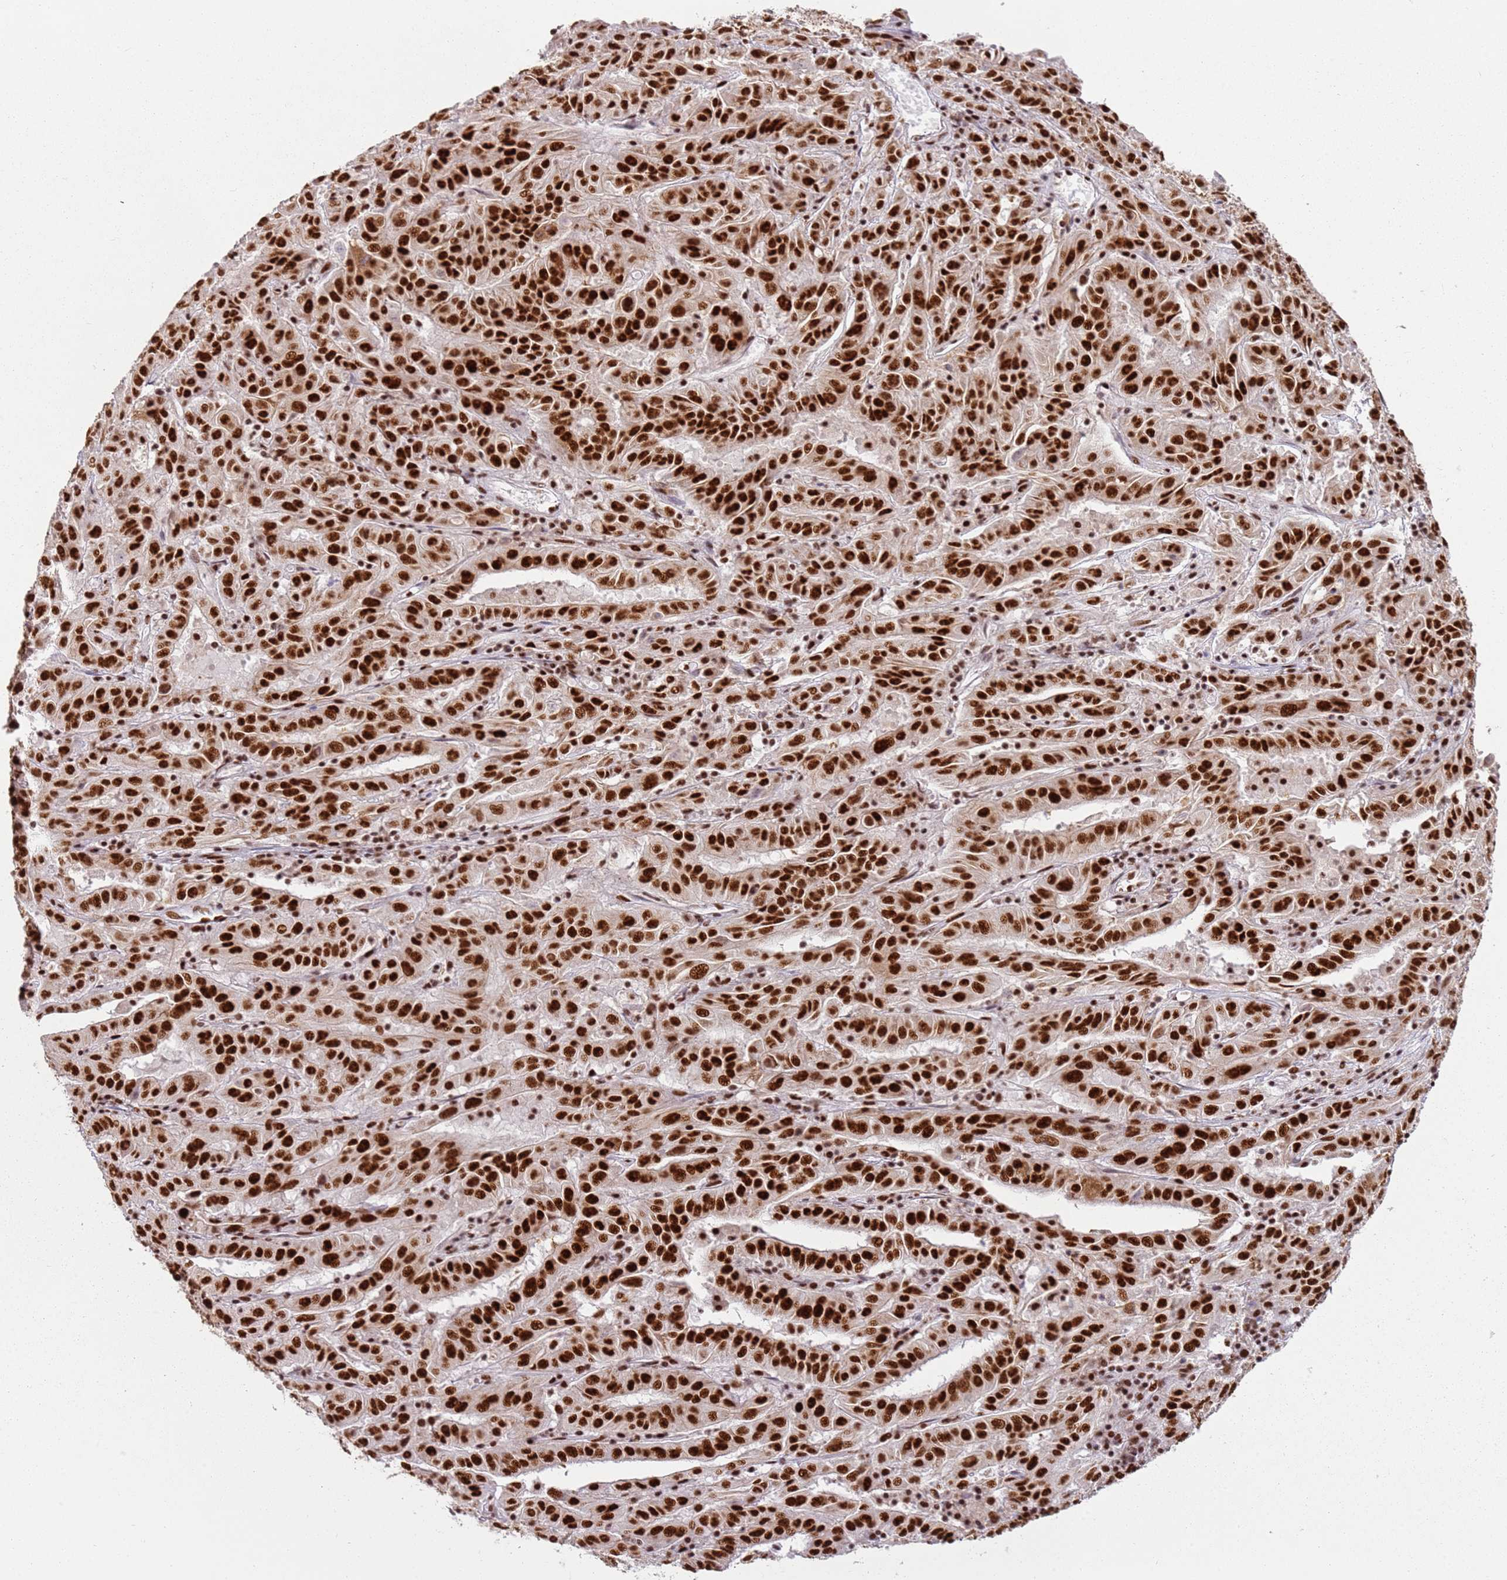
{"staining": {"intensity": "strong", "quantity": ">75%", "location": "nuclear"}, "tissue": "pancreatic cancer", "cell_type": "Tumor cells", "image_type": "cancer", "snomed": [{"axis": "morphology", "description": "Adenocarcinoma, NOS"}, {"axis": "topography", "description": "Pancreas"}], "caption": "DAB immunohistochemical staining of human pancreatic cancer (adenocarcinoma) reveals strong nuclear protein staining in about >75% of tumor cells.", "gene": "TENT4A", "patient": {"sex": "male", "age": 63}}